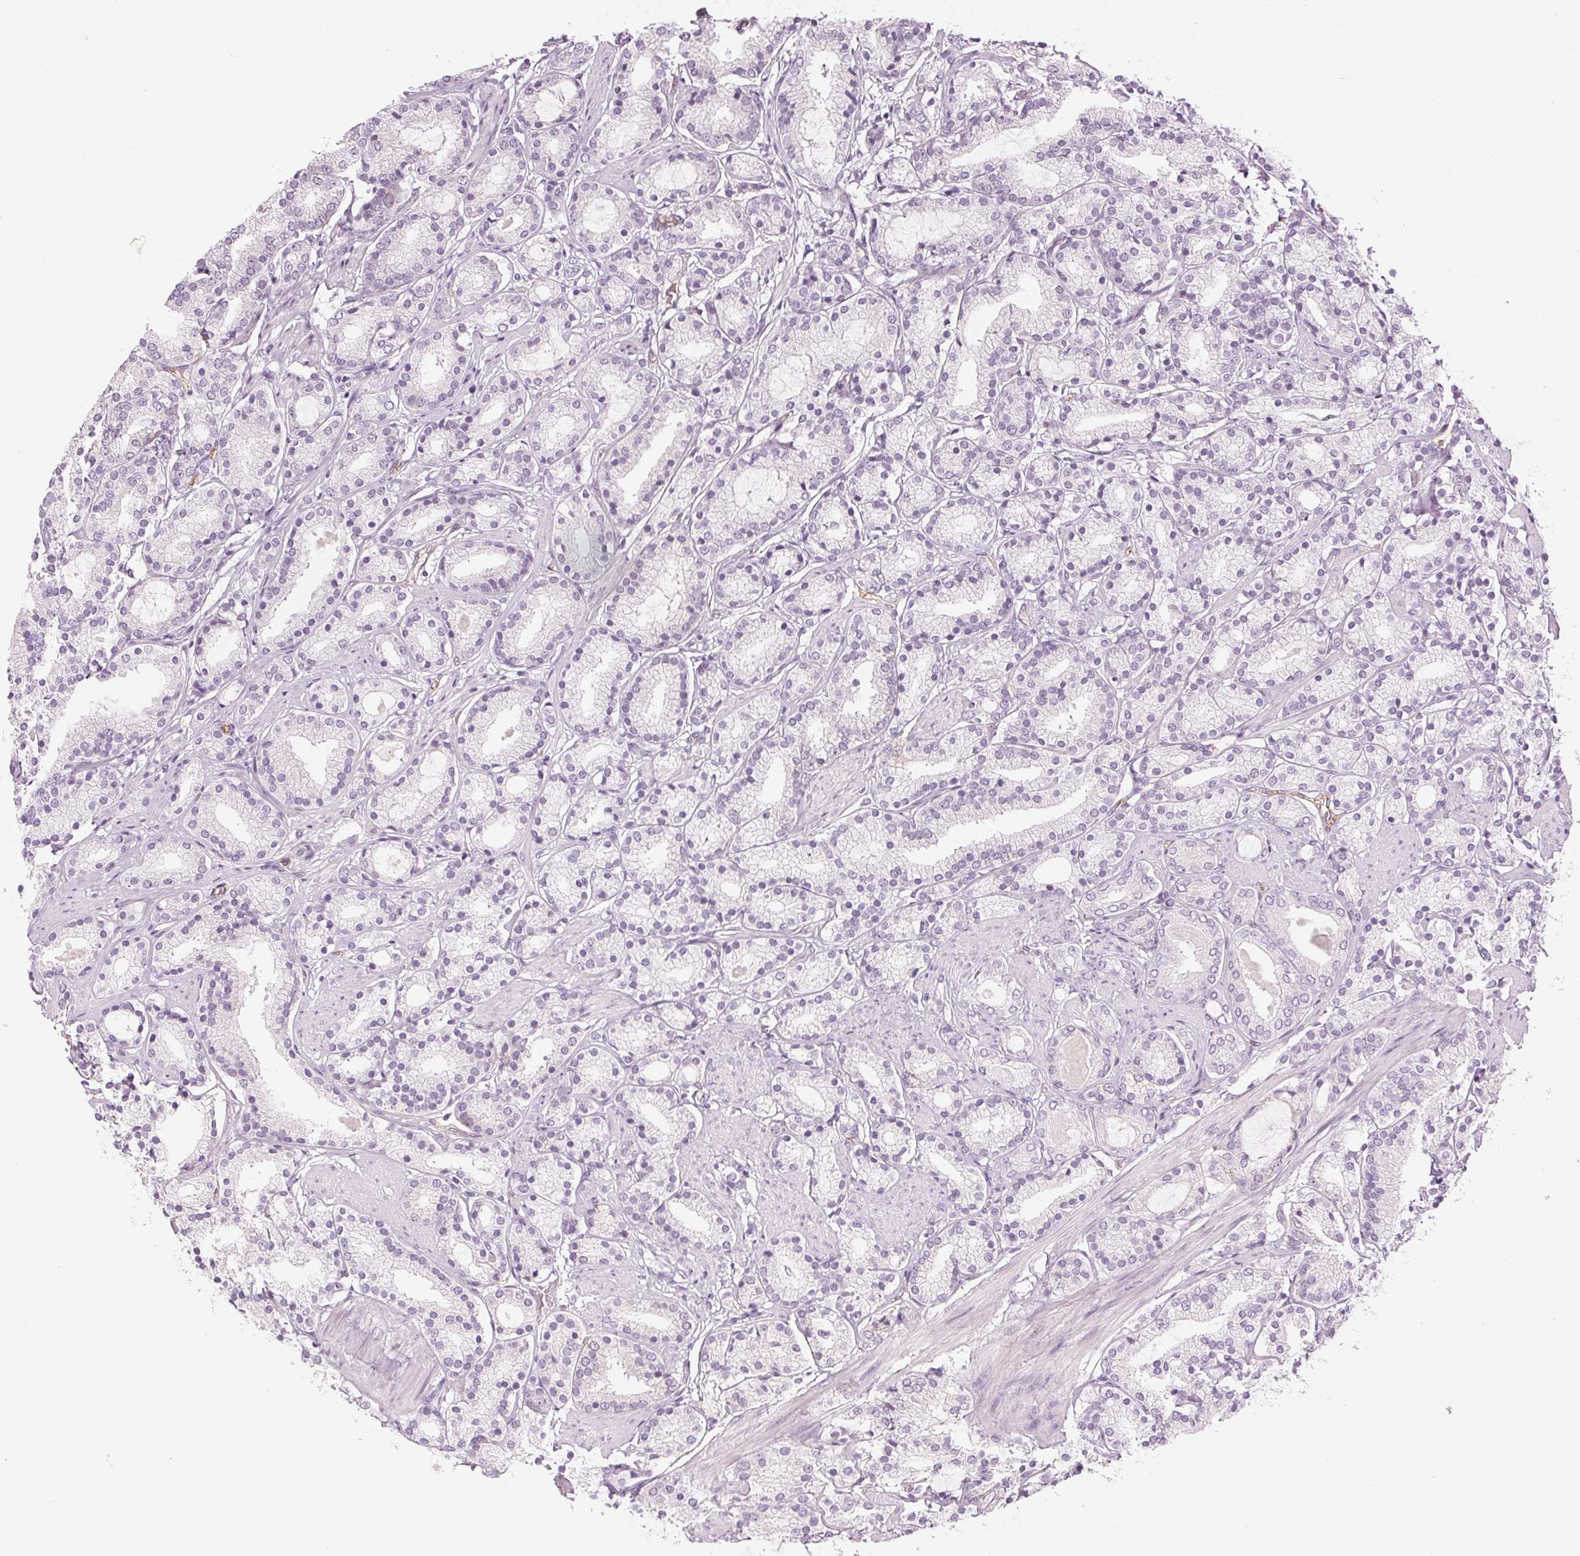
{"staining": {"intensity": "negative", "quantity": "none", "location": "none"}, "tissue": "prostate cancer", "cell_type": "Tumor cells", "image_type": "cancer", "snomed": [{"axis": "morphology", "description": "Adenocarcinoma, High grade"}, {"axis": "topography", "description": "Prostate"}], "caption": "Prostate cancer stained for a protein using IHC shows no positivity tumor cells.", "gene": "AIF1L", "patient": {"sex": "male", "age": 63}}